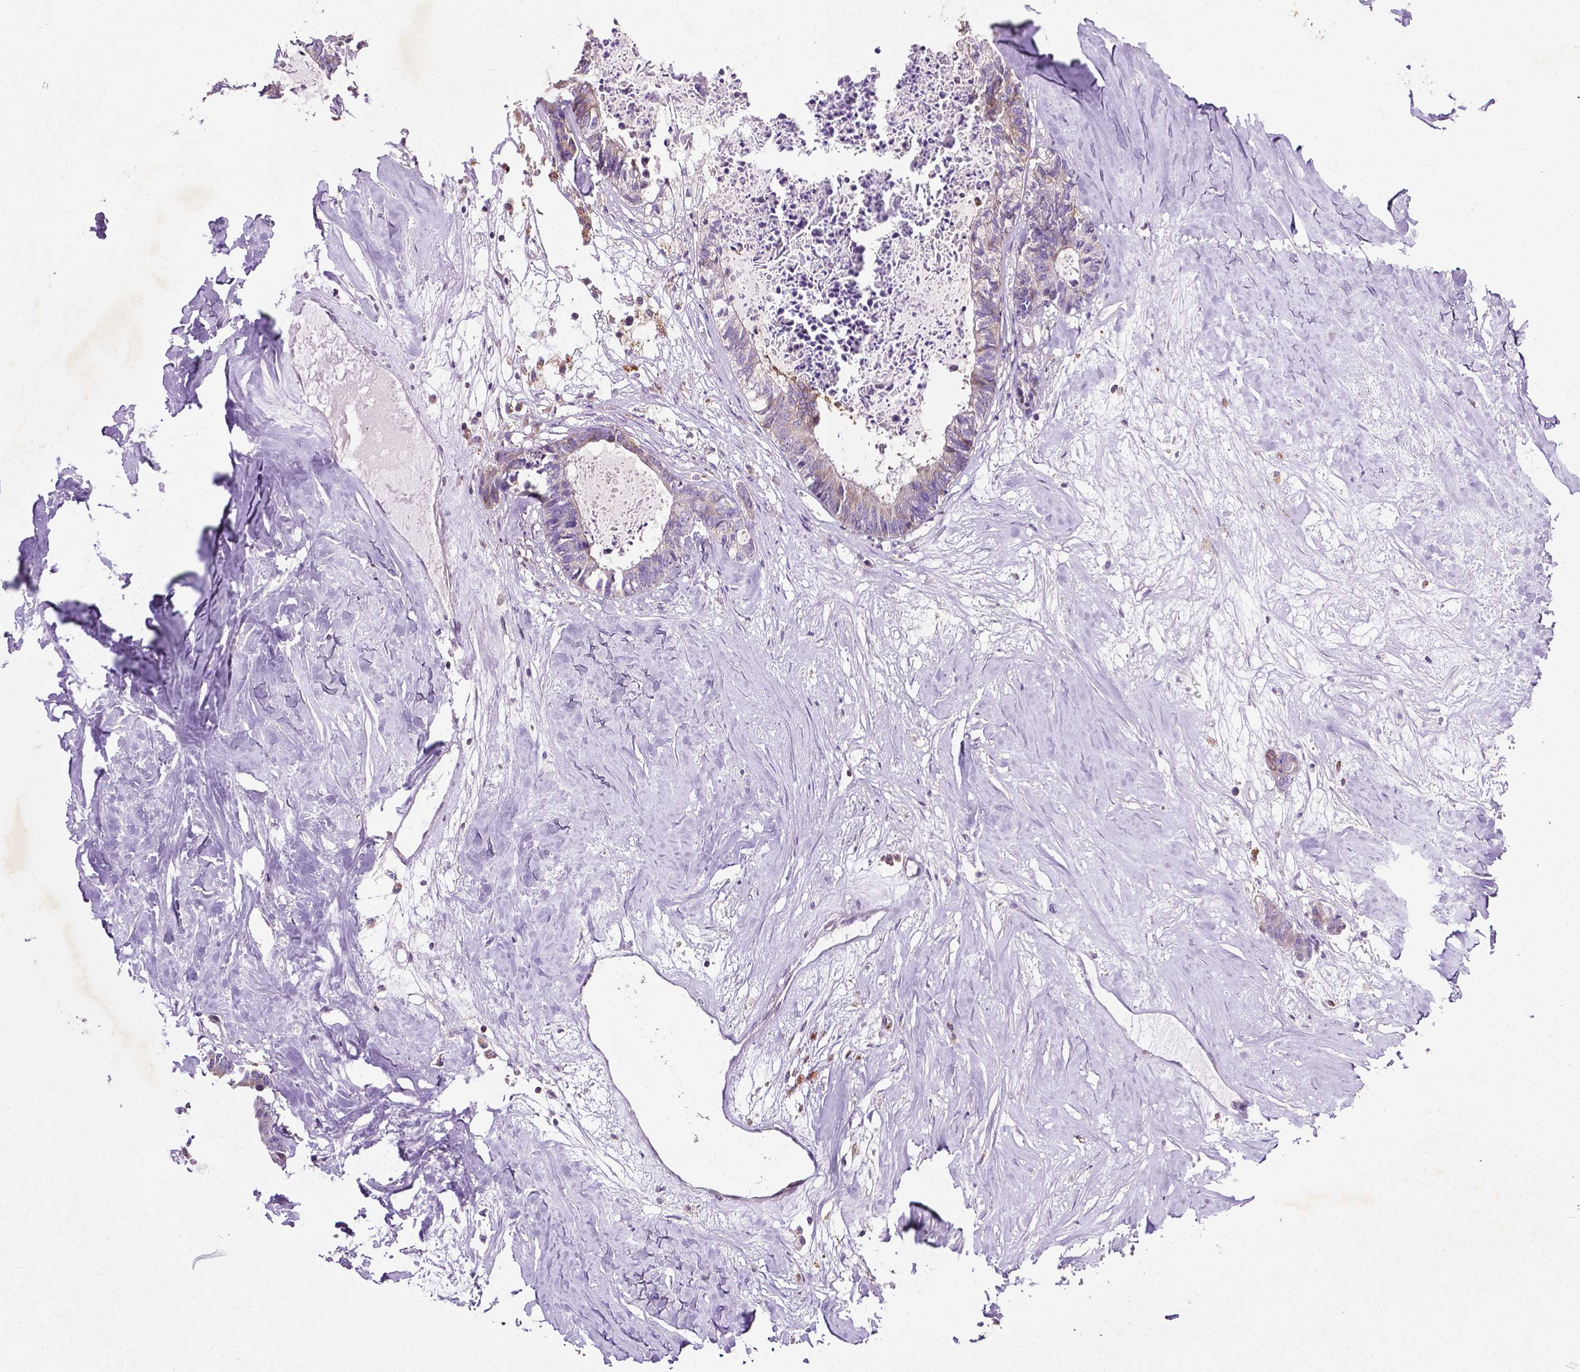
{"staining": {"intensity": "weak", "quantity": "<25%", "location": "cytoplasmic/membranous"}, "tissue": "colorectal cancer", "cell_type": "Tumor cells", "image_type": "cancer", "snomed": [{"axis": "morphology", "description": "Adenocarcinoma, NOS"}, {"axis": "topography", "description": "Colon"}, {"axis": "topography", "description": "Rectum"}], "caption": "The histopathology image displays no significant positivity in tumor cells of colorectal cancer.", "gene": "SPNS2", "patient": {"sex": "male", "age": 57}}